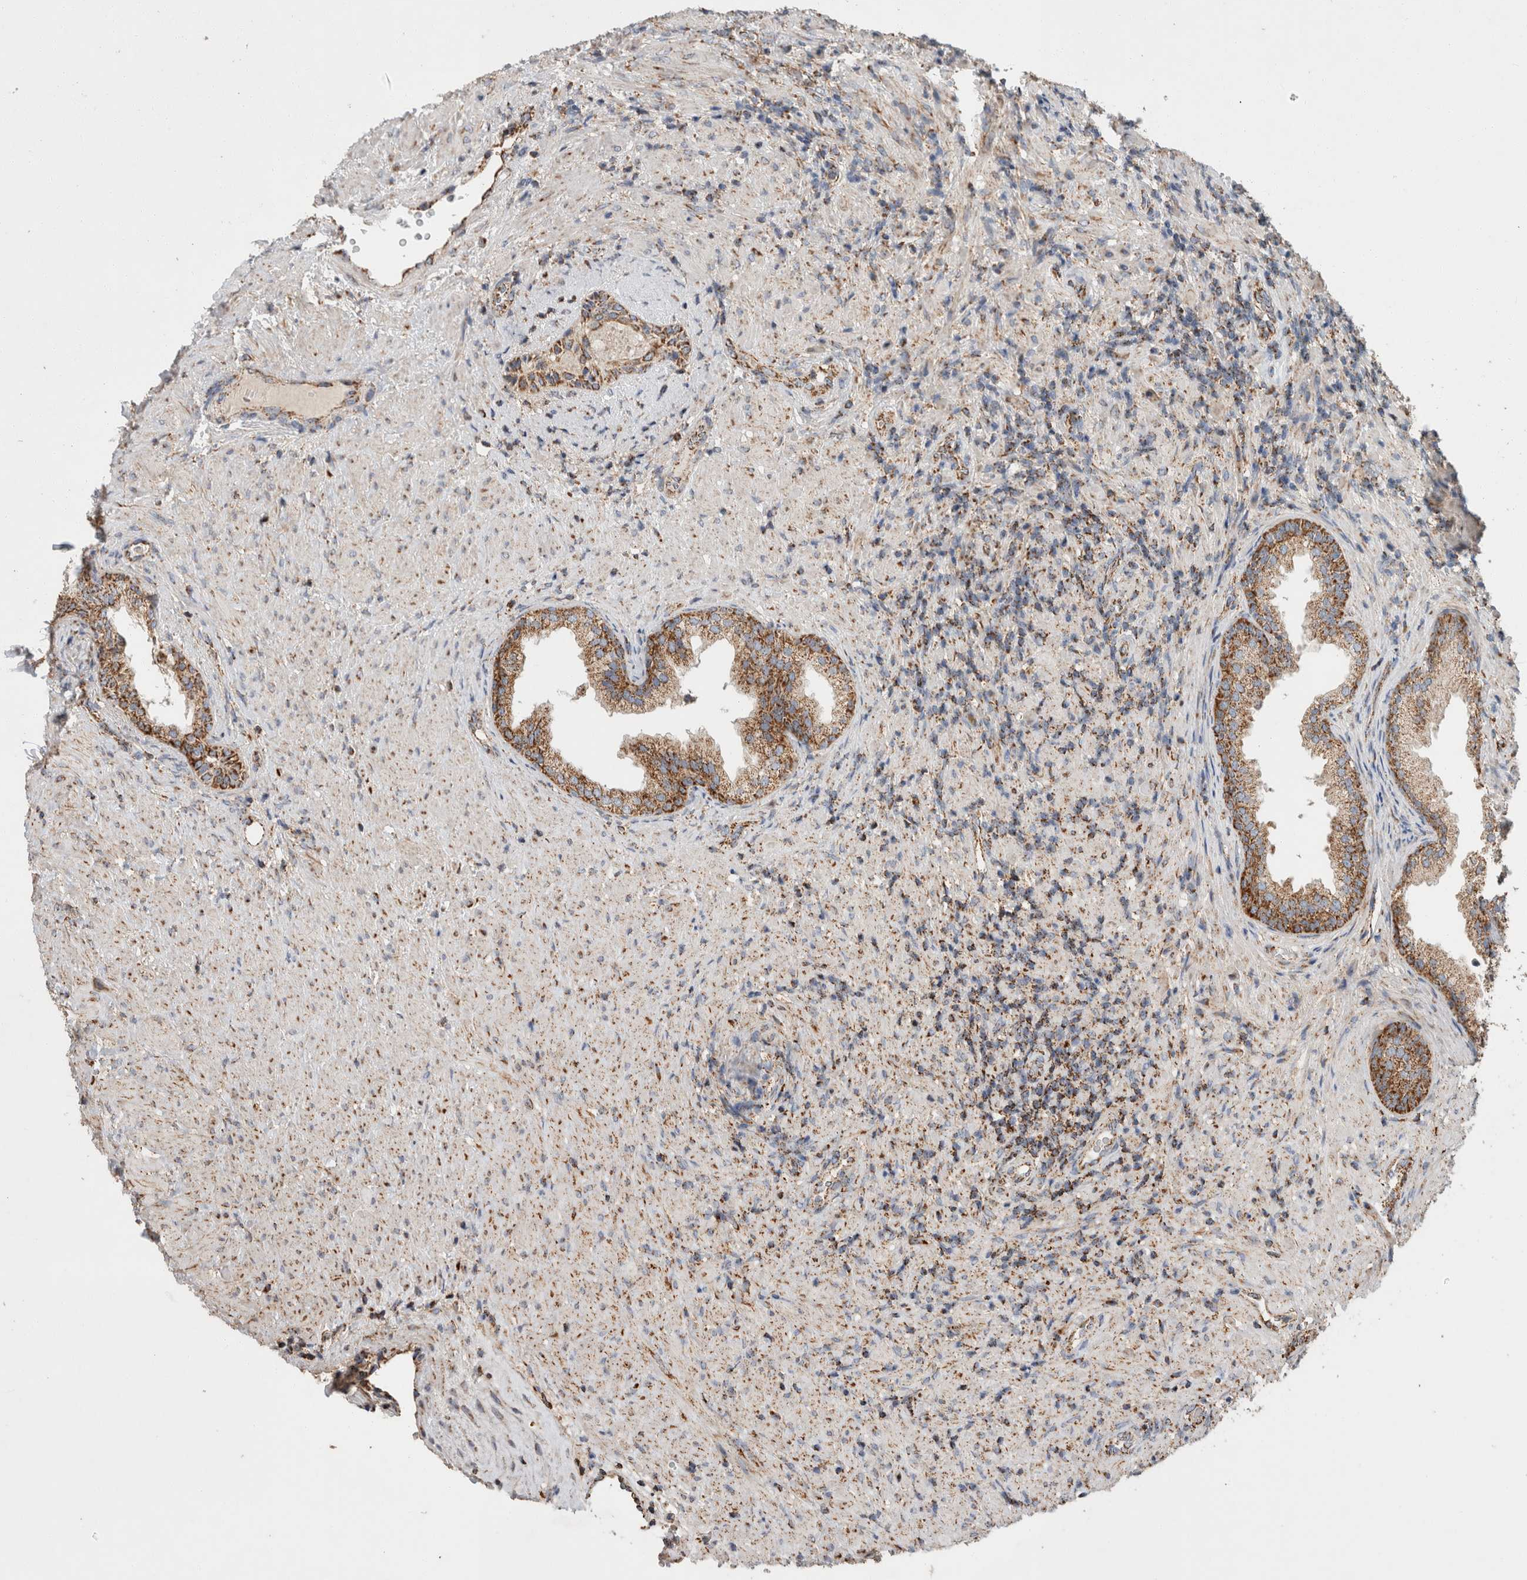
{"staining": {"intensity": "moderate", "quantity": "25%-75%", "location": "cytoplasmic/membranous"}, "tissue": "prostate", "cell_type": "Glandular cells", "image_type": "normal", "snomed": [{"axis": "morphology", "description": "Normal tissue, NOS"}, {"axis": "topography", "description": "Prostate"}], "caption": "Glandular cells display moderate cytoplasmic/membranous expression in approximately 25%-75% of cells in normal prostate.", "gene": "IARS2", "patient": {"sex": "male", "age": 76}}